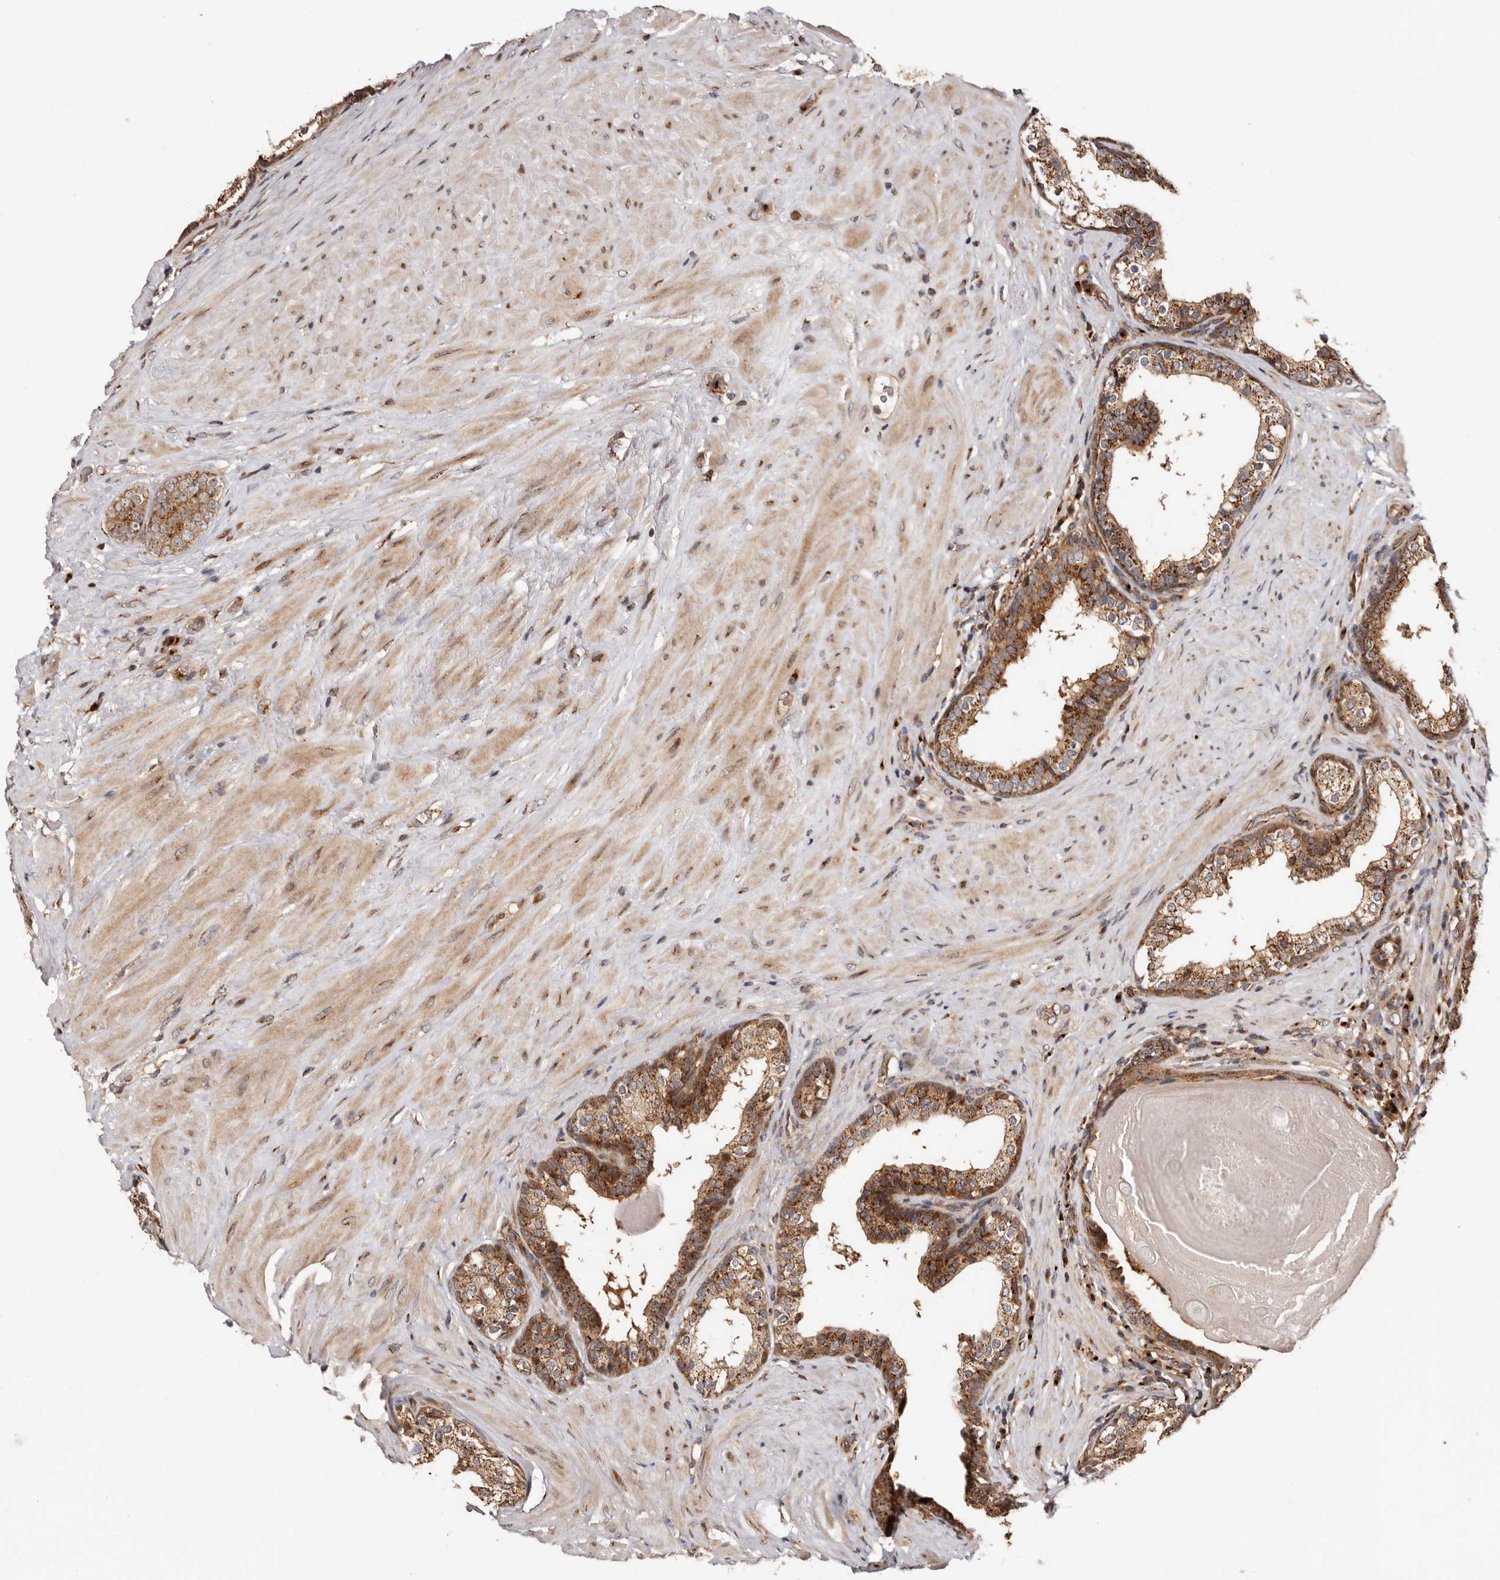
{"staining": {"intensity": "strong", "quantity": ">75%", "location": "cytoplasmic/membranous"}, "tissue": "prostate cancer", "cell_type": "Tumor cells", "image_type": "cancer", "snomed": [{"axis": "morphology", "description": "Adenocarcinoma, High grade"}, {"axis": "topography", "description": "Prostate"}], "caption": "Immunohistochemical staining of prostate cancer (adenocarcinoma (high-grade)) exhibits high levels of strong cytoplasmic/membranous protein expression in about >75% of tumor cells. (IHC, brightfield microscopy, high magnification).", "gene": "GPR27", "patient": {"sex": "male", "age": 56}}